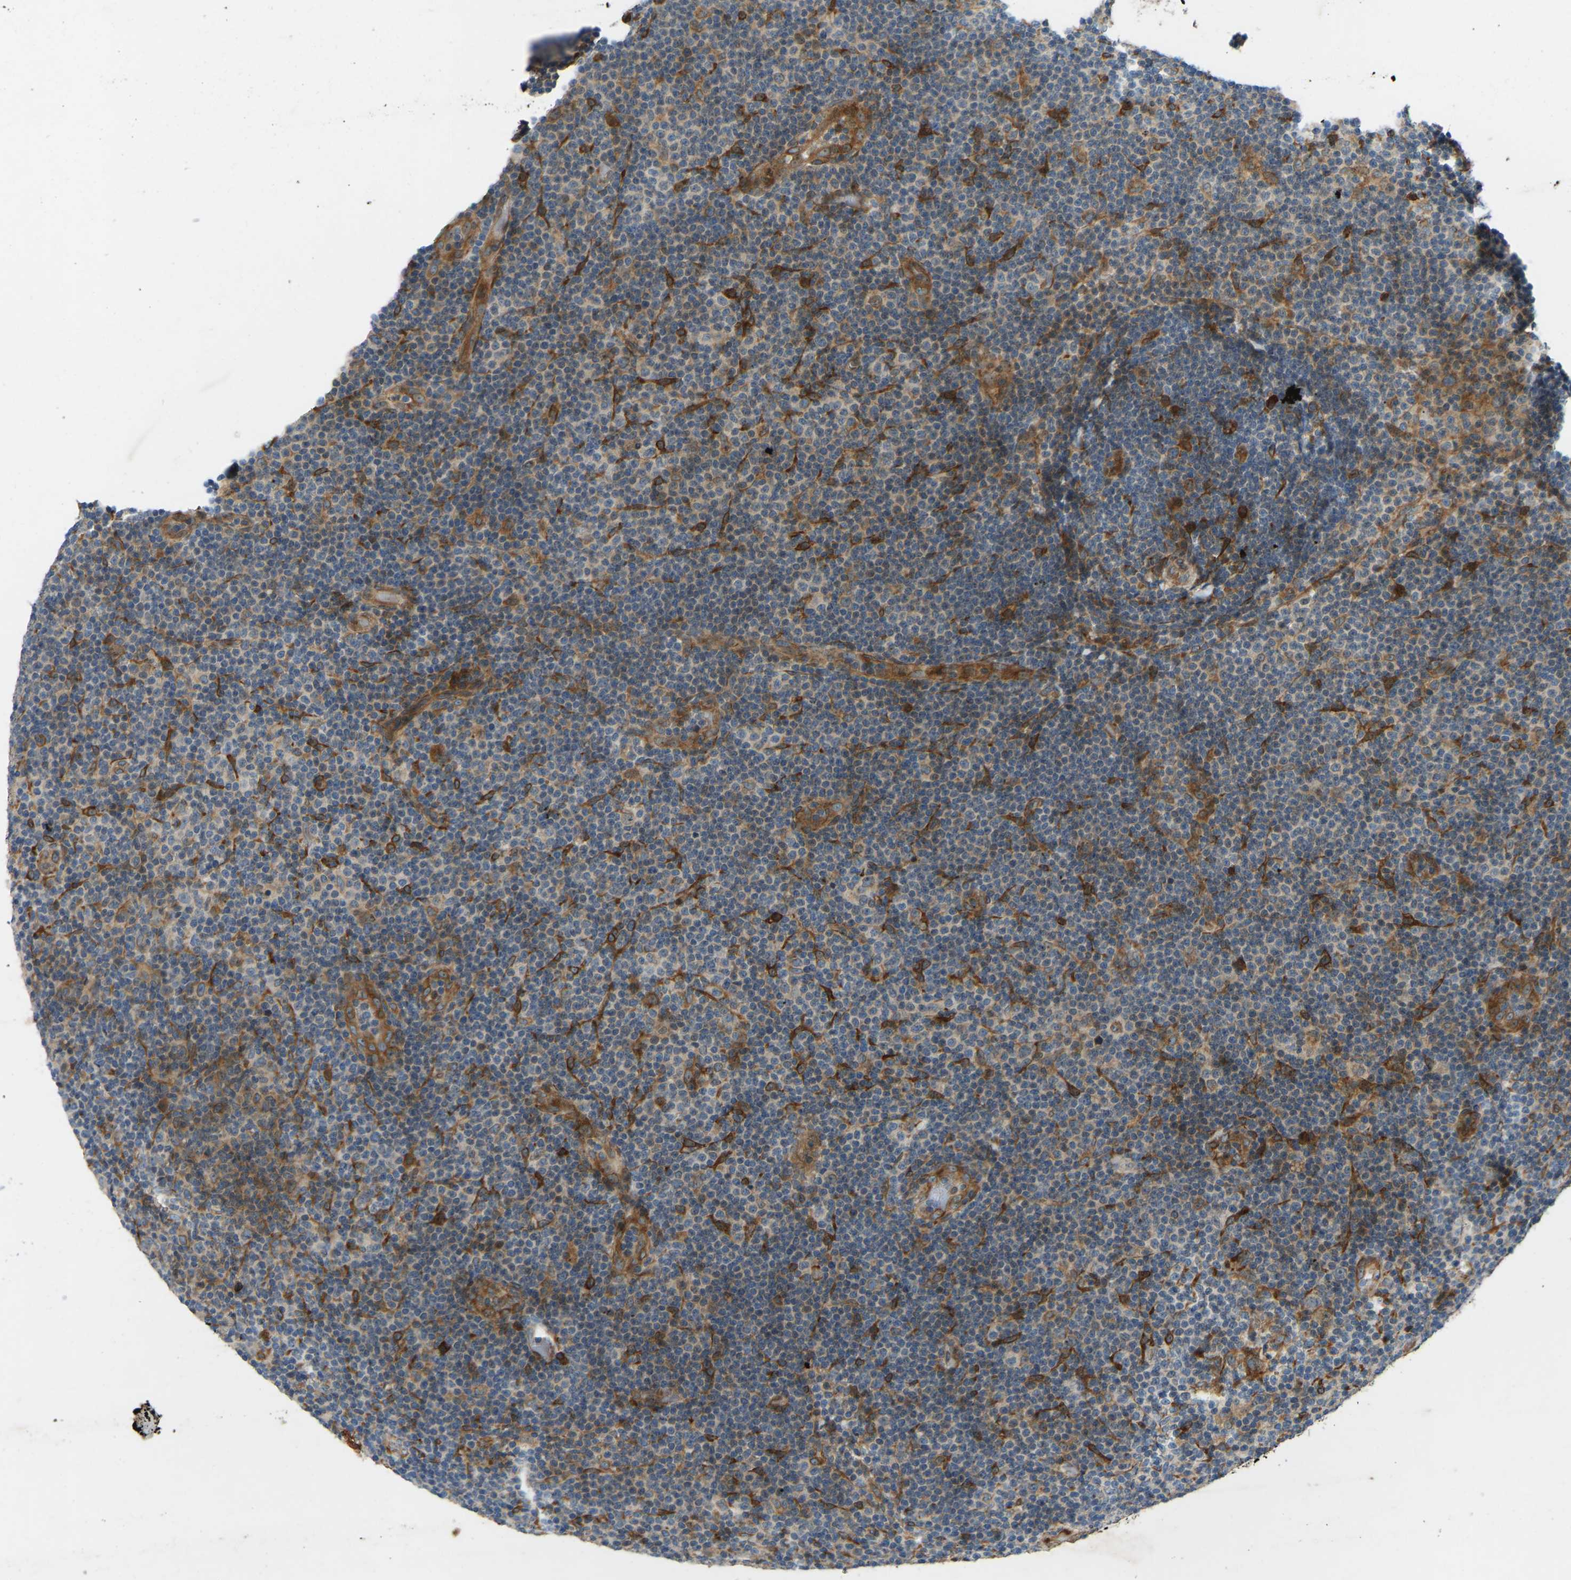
{"staining": {"intensity": "moderate", "quantity": "25%-75%", "location": "cytoplasmic/membranous"}, "tissue": "lymphoma", "cell_type": "Tumor cells", "image_type": "cancer", "snomed": [{"axis": "morphology", "description": "Malignant lymphoma, non-Hodgkin's type, Low grade"}, {"axis": "topography", "description": "Lymph node"}], "caption": "Immunohistochemical staining of low-grade malignant lymphoma, non-Hodgkin's type shows medium levels of moderate cytoplasmic/membranous protein staining in approximately 25%-75% of tumor cells. Nuclei are stained in blue.", "gene": "OS9", "patient": {"sex": "male", "age": 83}}